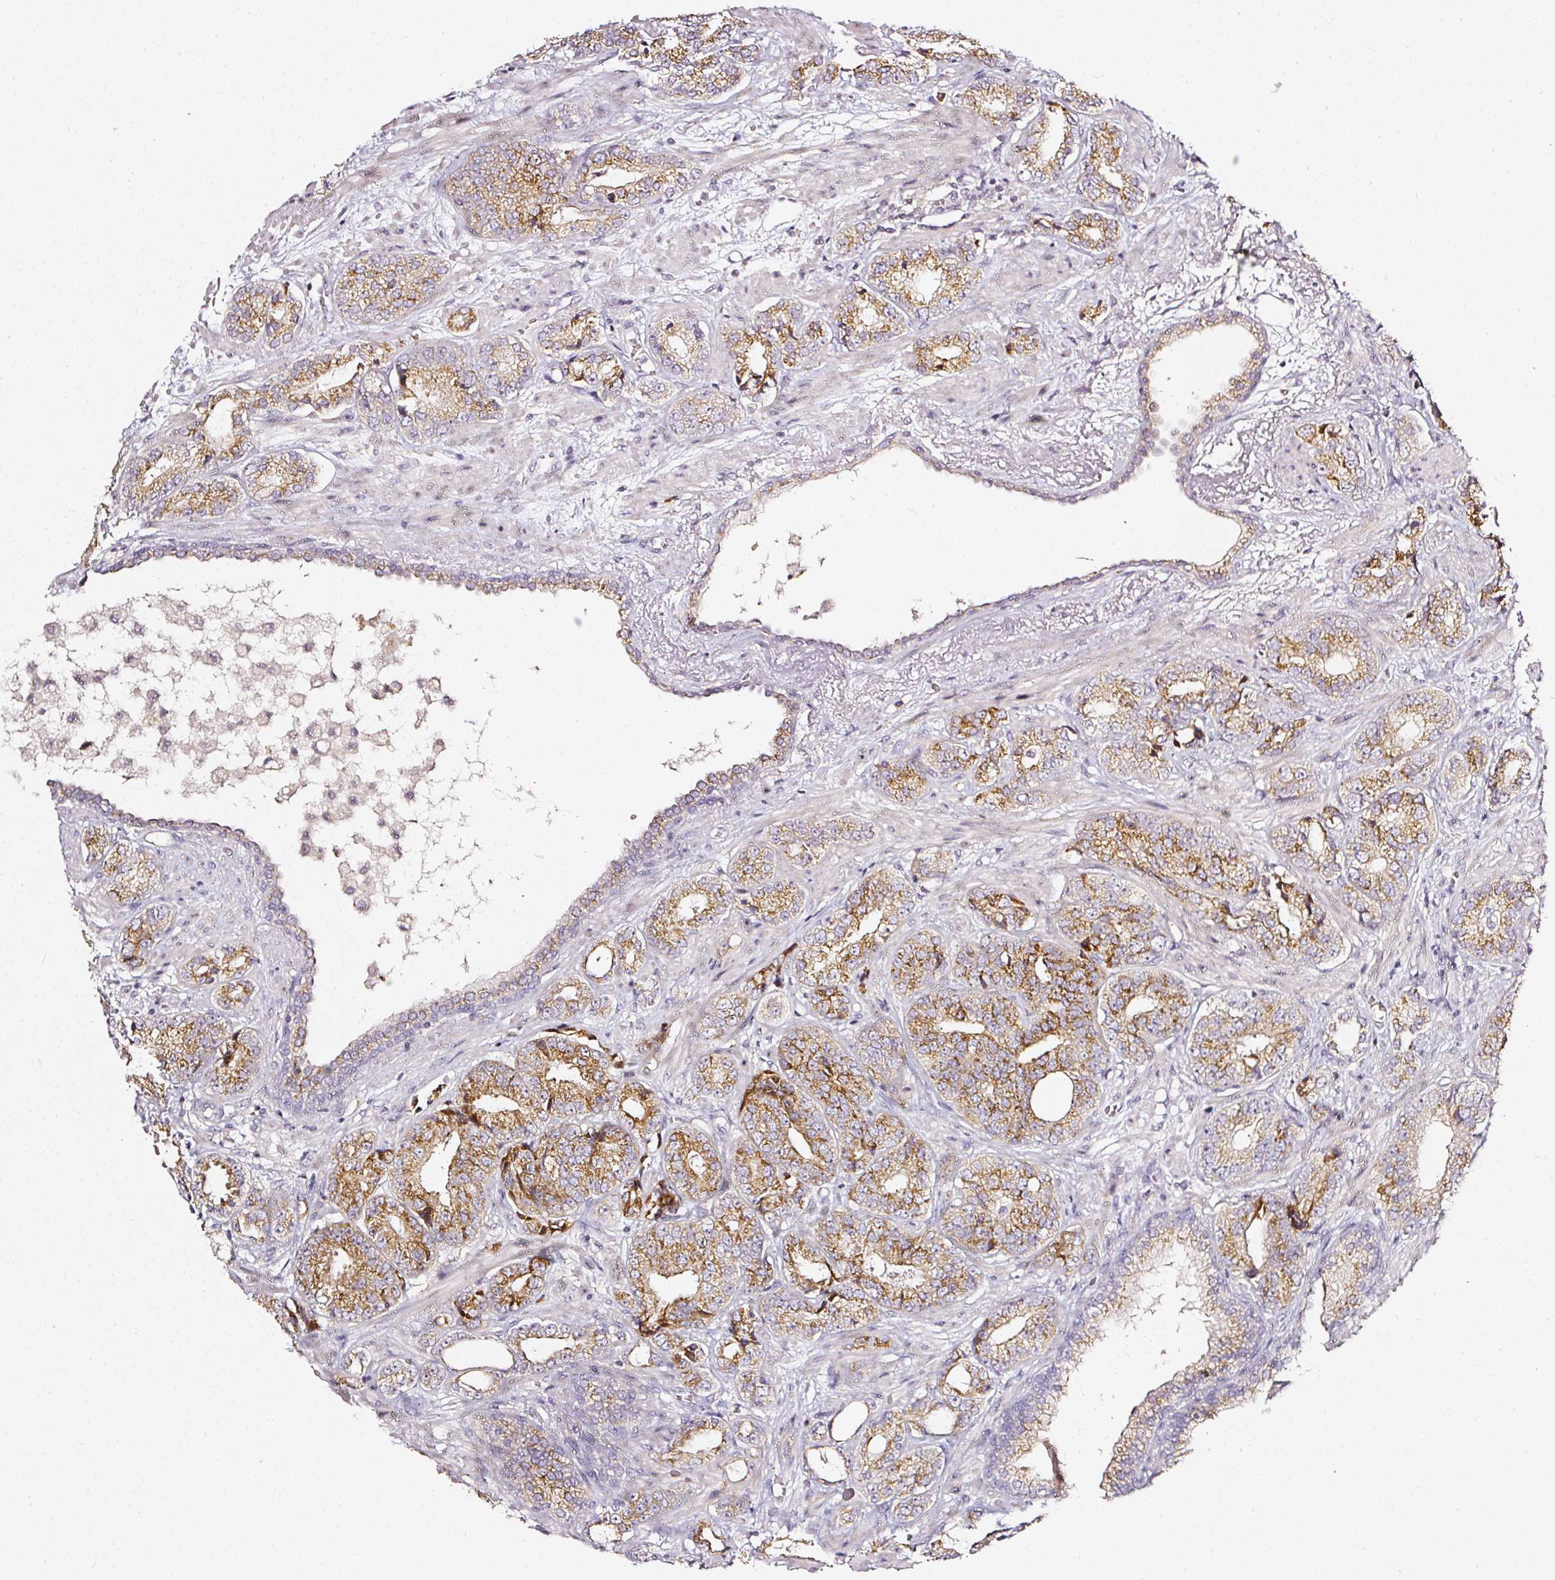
{"staining": {"intensity": "moderate", "quantity": ">75%", "location": "cytoplasmic/membranous"}, "tissue": "prostate cancer", "cell_type": "Tumor cells", "image_type": "cancer", "snomed": [{"axis": "morphology", "description": "Adenocarcinoma, High grade"}, {"axis": "topography", "description": "Prostate"}], "caption": "IHC micrograph of neoplastic tissue: high-grade adenocarcinoma (prostate) stained using IHC displays medium levels of moderate protein expression localized specifically in the cytoplasmic/membranous of tumor cells, appearing as a cytoplasmic/membranous brown color.", "gene": "NTRK1", "patient": {"sex": "male", "age": 71}}